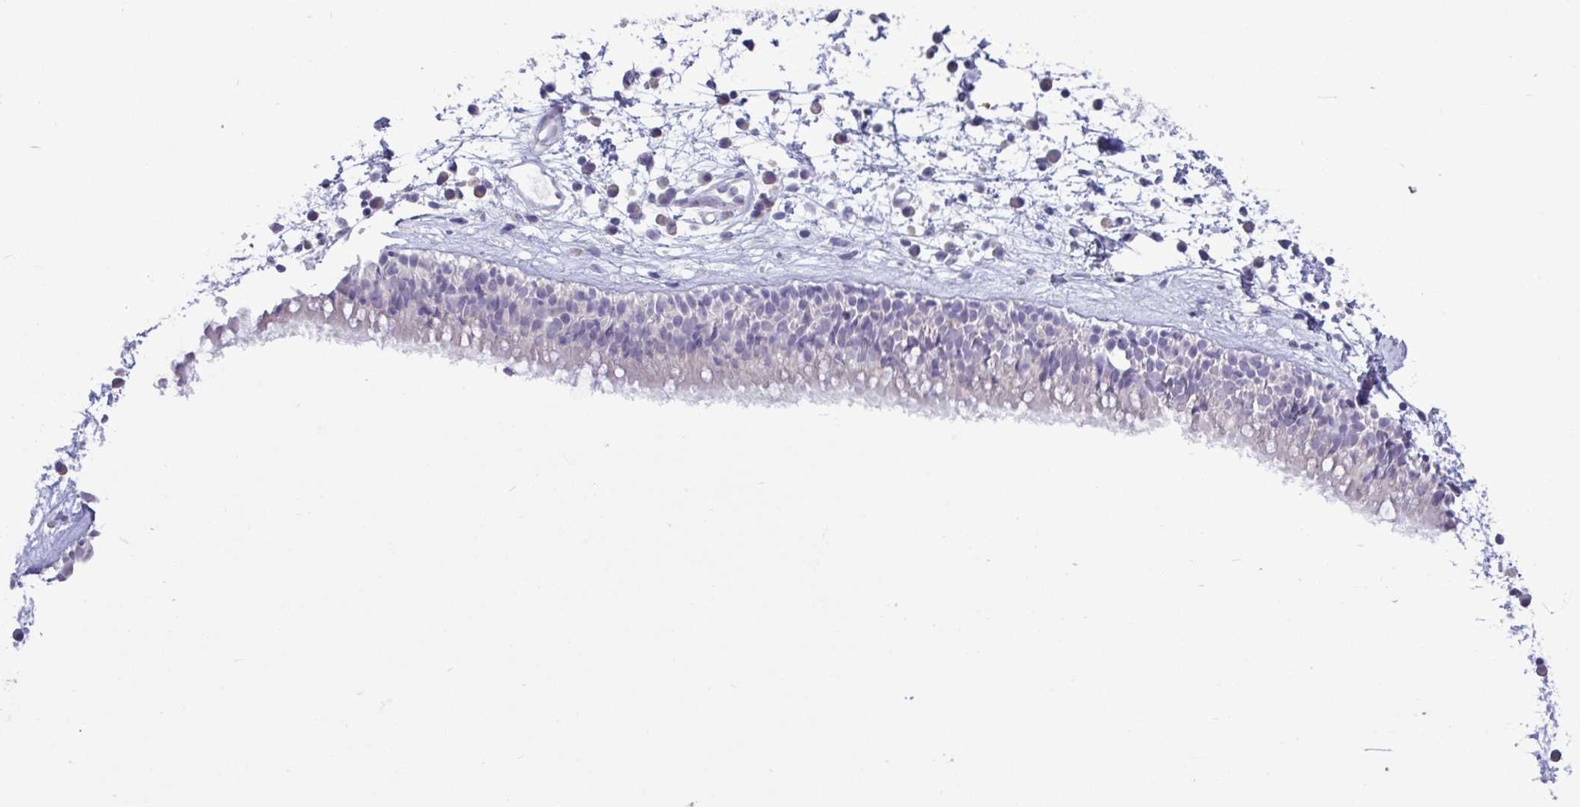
{"staining": {"intensity": "negative", "quantity": "none", "location": "none"}, "tissue": "nasopharynx", "cell_type": "Respiratory epithelial cells", "image_type": "normal", "snomed": [{"axis": "morphology", "description": "Normal tissue, NOS"}, {"axis": "topography", "description": "Nasopharynx"}], "caption": "This is an immunohistochemistry (IHC) photomicrograph of normal human nasopharynx. There is no staining in respiratory epithelial cells.", "gene": "C4orf33", "patient": {"sex": "male", "age": 24}}